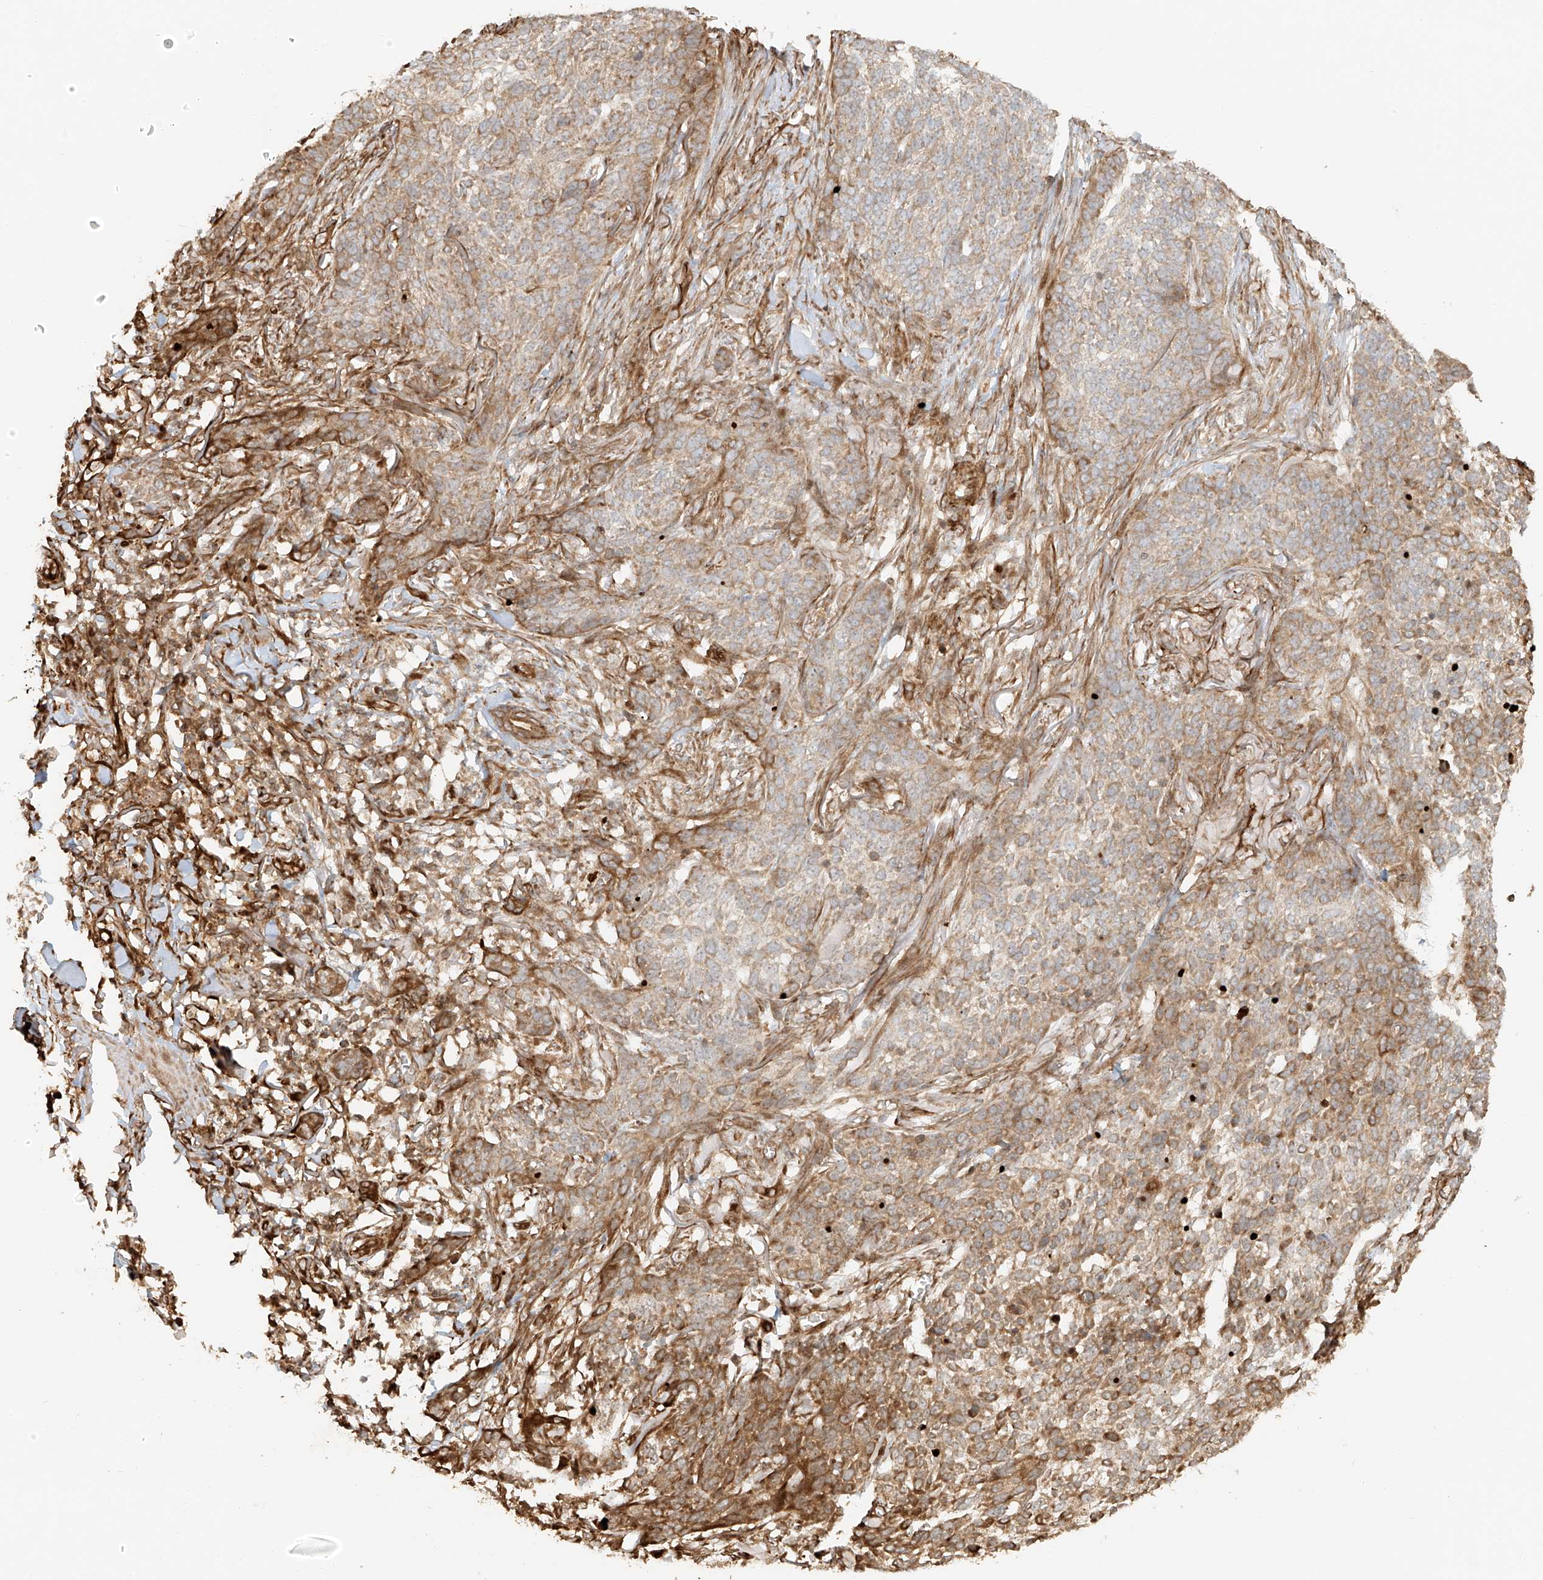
{"staining": {"intensity": "moderate", "quantity": ">75%", "location": "cytoplasmic/membranous"}, "tissue": "skin cancer", "cell_type": "Tumor cells", "image_type": "cancer", "snomed": [{"axis": "morphology", "description": "Basal cell carcinoma"}, {"axis": "topography", "description": "Skin"}], "caption": "Moderate cytoplasmic/membranous protein expression is seen in approximately >75% of tumor cells in skin basal cell carcinoma.", "gene": "MIPEP", "patient": {"sex": "male", "age": 85}}